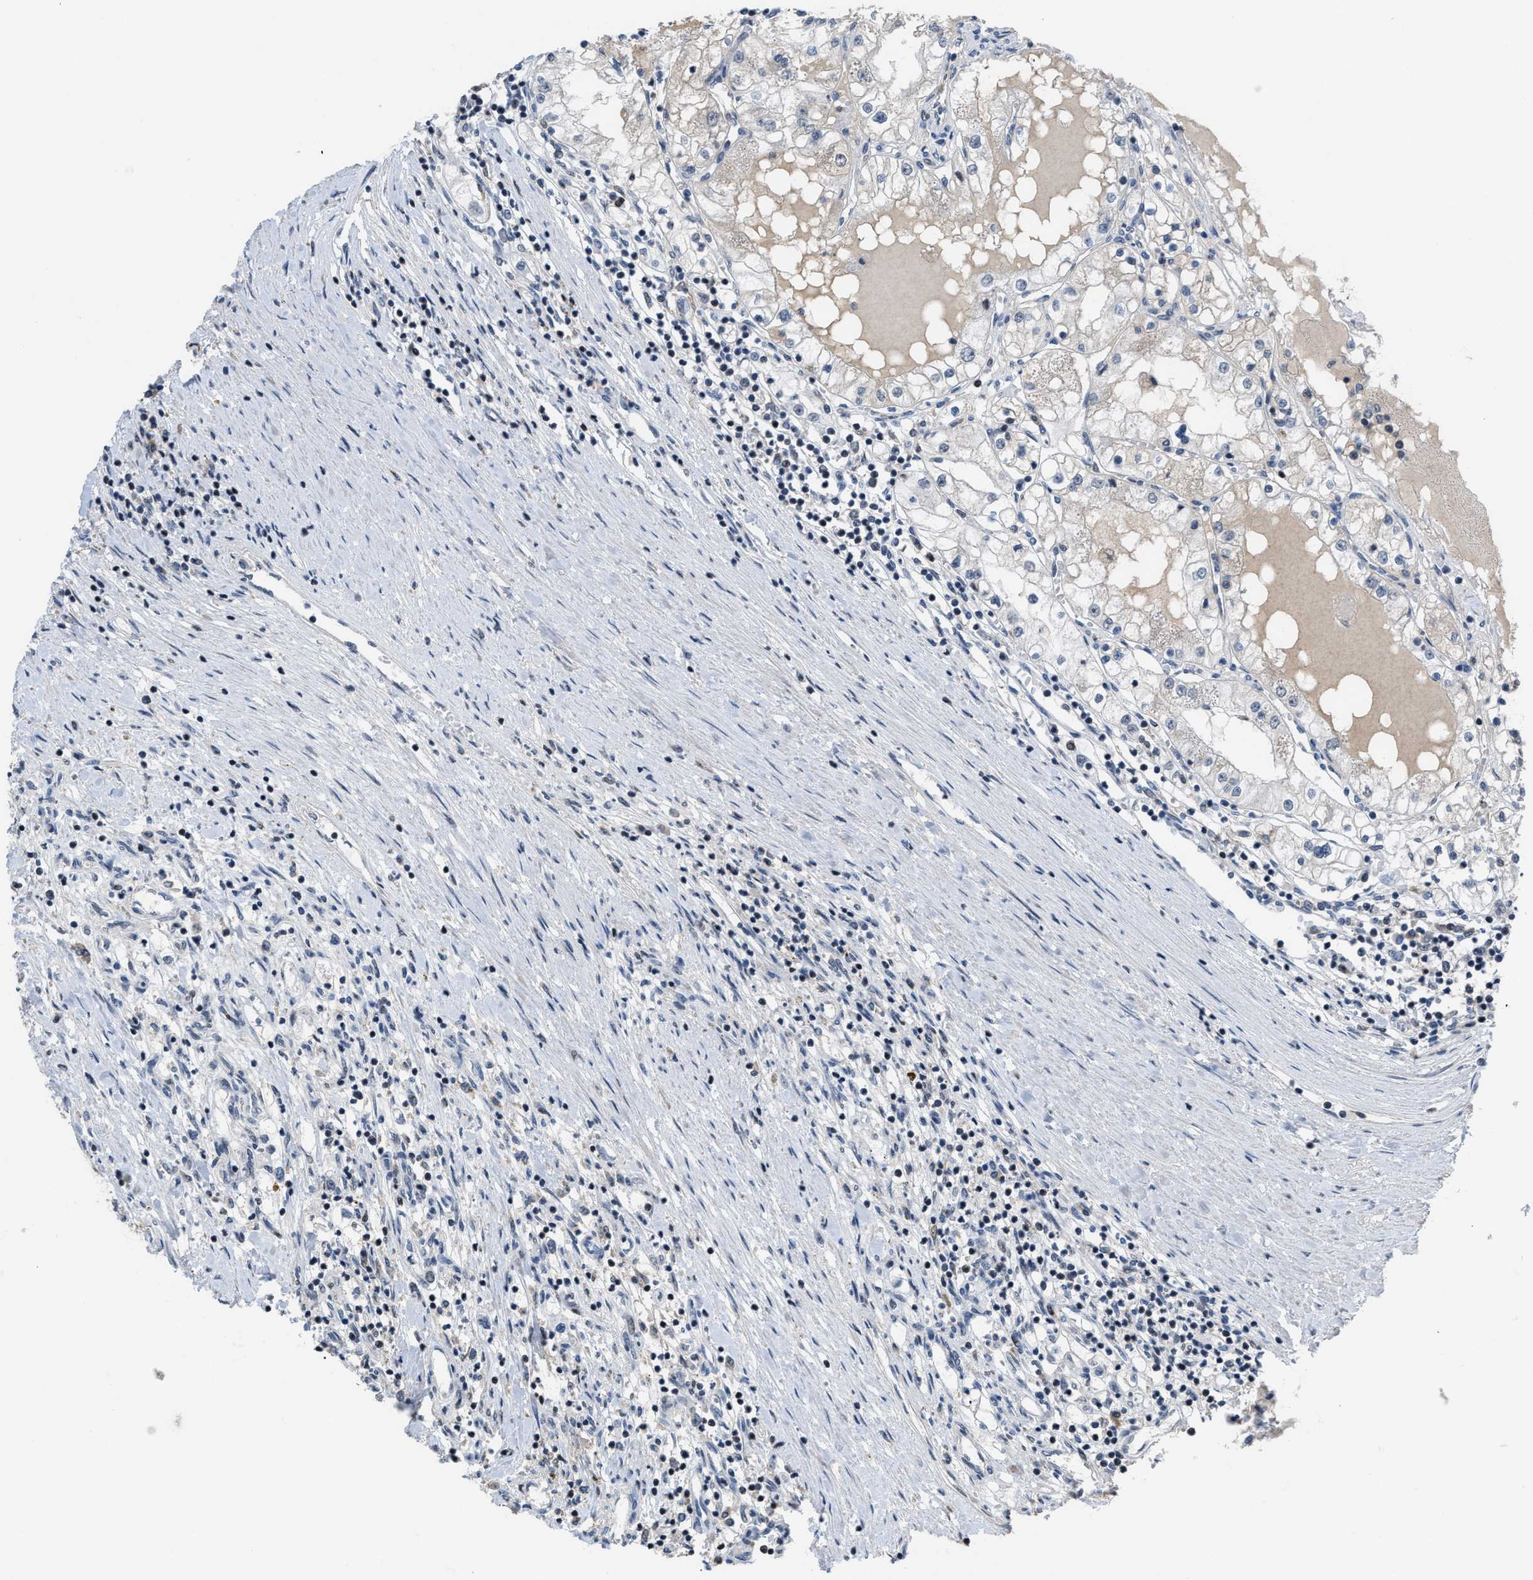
{"staining": {"intensity": "weak", "quantity": "<25%", "location": "cytoplasmic/membranous"}, "tissue": "renal cancer", "cell_type": "Tumor cells", "image_type": "cancer", "snomed": [{"axis": "morphology", "description": "Adenocarcinoma, NOS"}, {"axis": "topography", "description": "Kidney"}], "caption": "This is an IHC photomicrograph of human renal adenocarcinoma. There is no expression in tumor cells.", "gene": "SETDB1", "patient": {"sex": "male", "age": 68}}